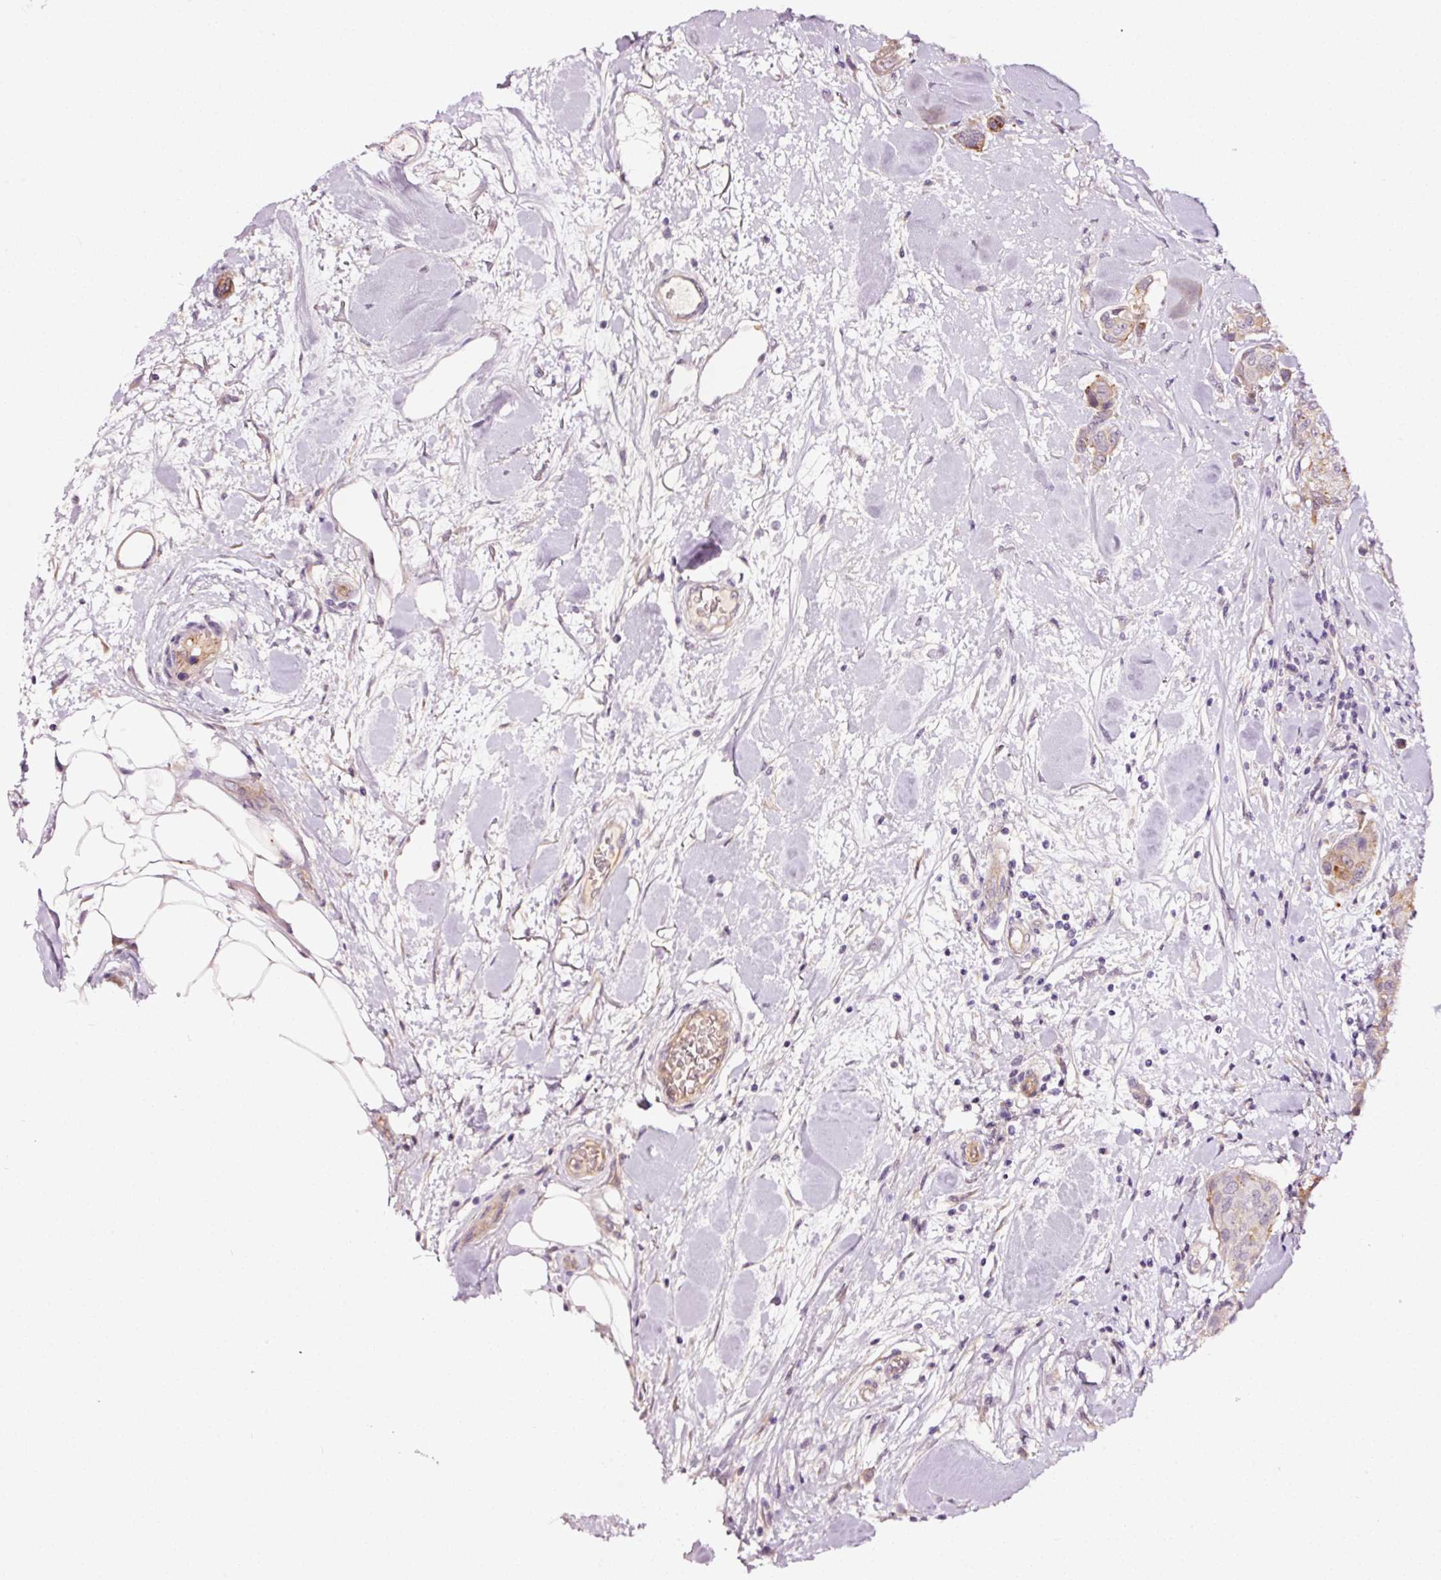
{"staining": {"intensity": "weak", "quantity": "<25%", "location": "cytoplasmic/membranous"}, "tissue": "breast cancer", "cell_type": "Tumor cells", "image_type": "cancer", "snomed": [{"axis": "morphology", "description": "Duct carcinoma"}, {"axis": "topography", "description": "Breast"}, {"axis": "topography", "description": "Lymph node"}], "caption": "IHC micrograph of neoplastic tissue: breast cancer stained with DAB (3,3'-diaminobenzidine) demonstrates no significant protein expression in tumor cells. The staining is performed using DAB brown chromogen with nuclei counter-stained in using hematoxylin.", "gene": "ABCB4", "patient": {"sex": "female", "age": 80}}